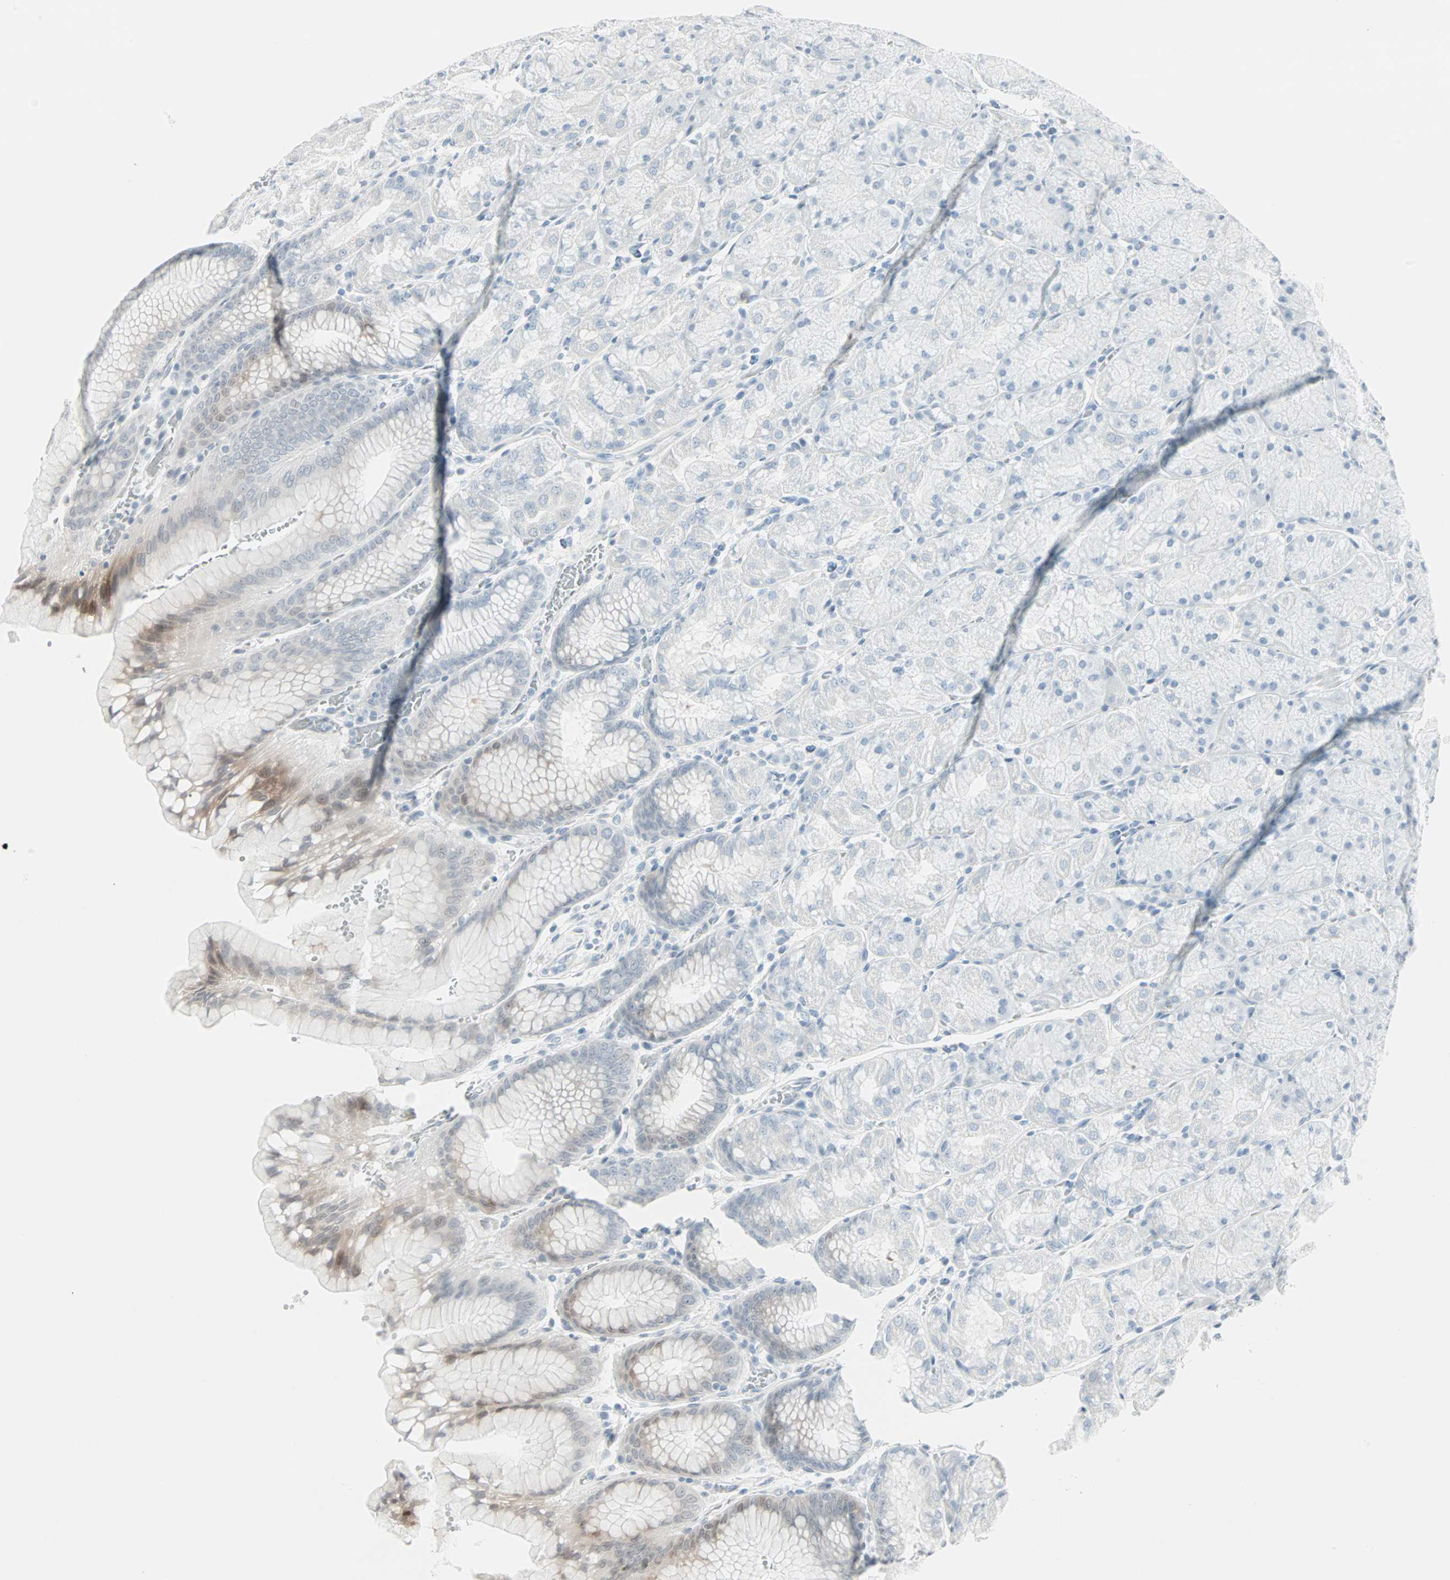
{"staining": {"intensity": "moderate", "quantity": "<25%", "location": "cytoplasmic/membranous,nuclear"}, "tissue": "stomach", "cell_type": "Glandular cells", "image_type": "normal", "snomed": [{"axis": "morphology", "description": "Normal tissue, NOS"}, {"axis": "topography", "description": "Stomach, upper"}, {"axis": "topography", "description": "Stomach"}], "caption": "Immunohistochemistry (IHC) staining of normal stomach, which demonstrates low levels of moderate cytoplasmic/membranous,nuclear staining in approximately <25% of glandular cells indicating moderate cytoplasmic/membranous,nuclear protein staining. The staining was performed using DAB (brown) for protein detection and nuclei were counterstained in hematoxylin (blue).", "gene": "CBLC", "patient": {"sex": "male", "age": 76}}